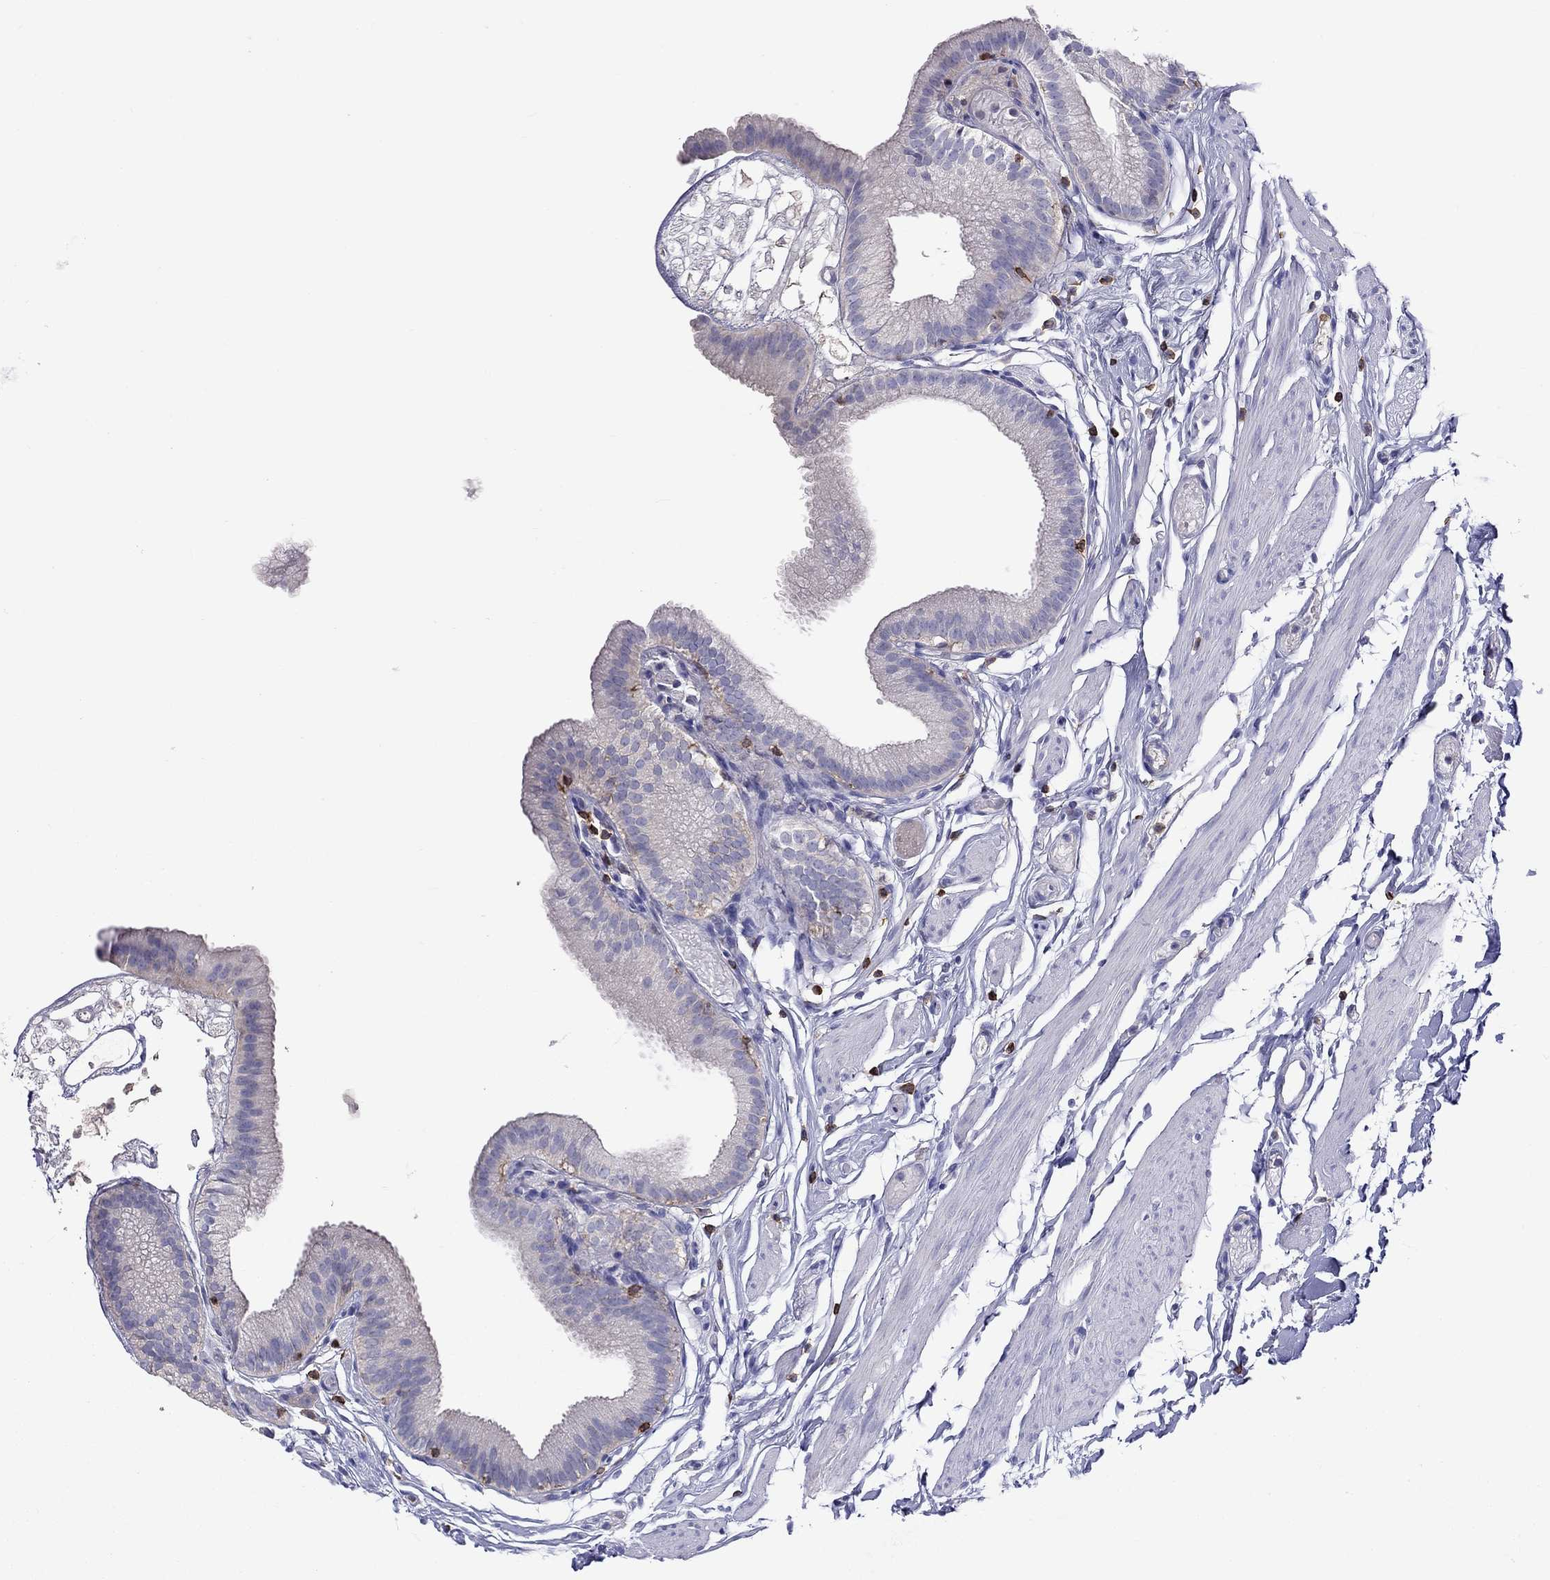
{"staining": {"intensity": "negative", "quantity": "none", "location": "none"}, "tissue": "gallbladder", "cell_type": "Glandular cells", "image_type": "normal", "snomed": [{"axis": "morphology", "description": "Normal tissue, NOS"}, {"axis": "topography", "description": "Gallbladder"}], "caption": "Immunohistochemistry histopathology image of benign human gallbladder stained for a protein (brown), which demonstrates no staining in glandular cells.", "gene": "ENSG00000288637", "patient": {"sex": "female", "age": 45}}